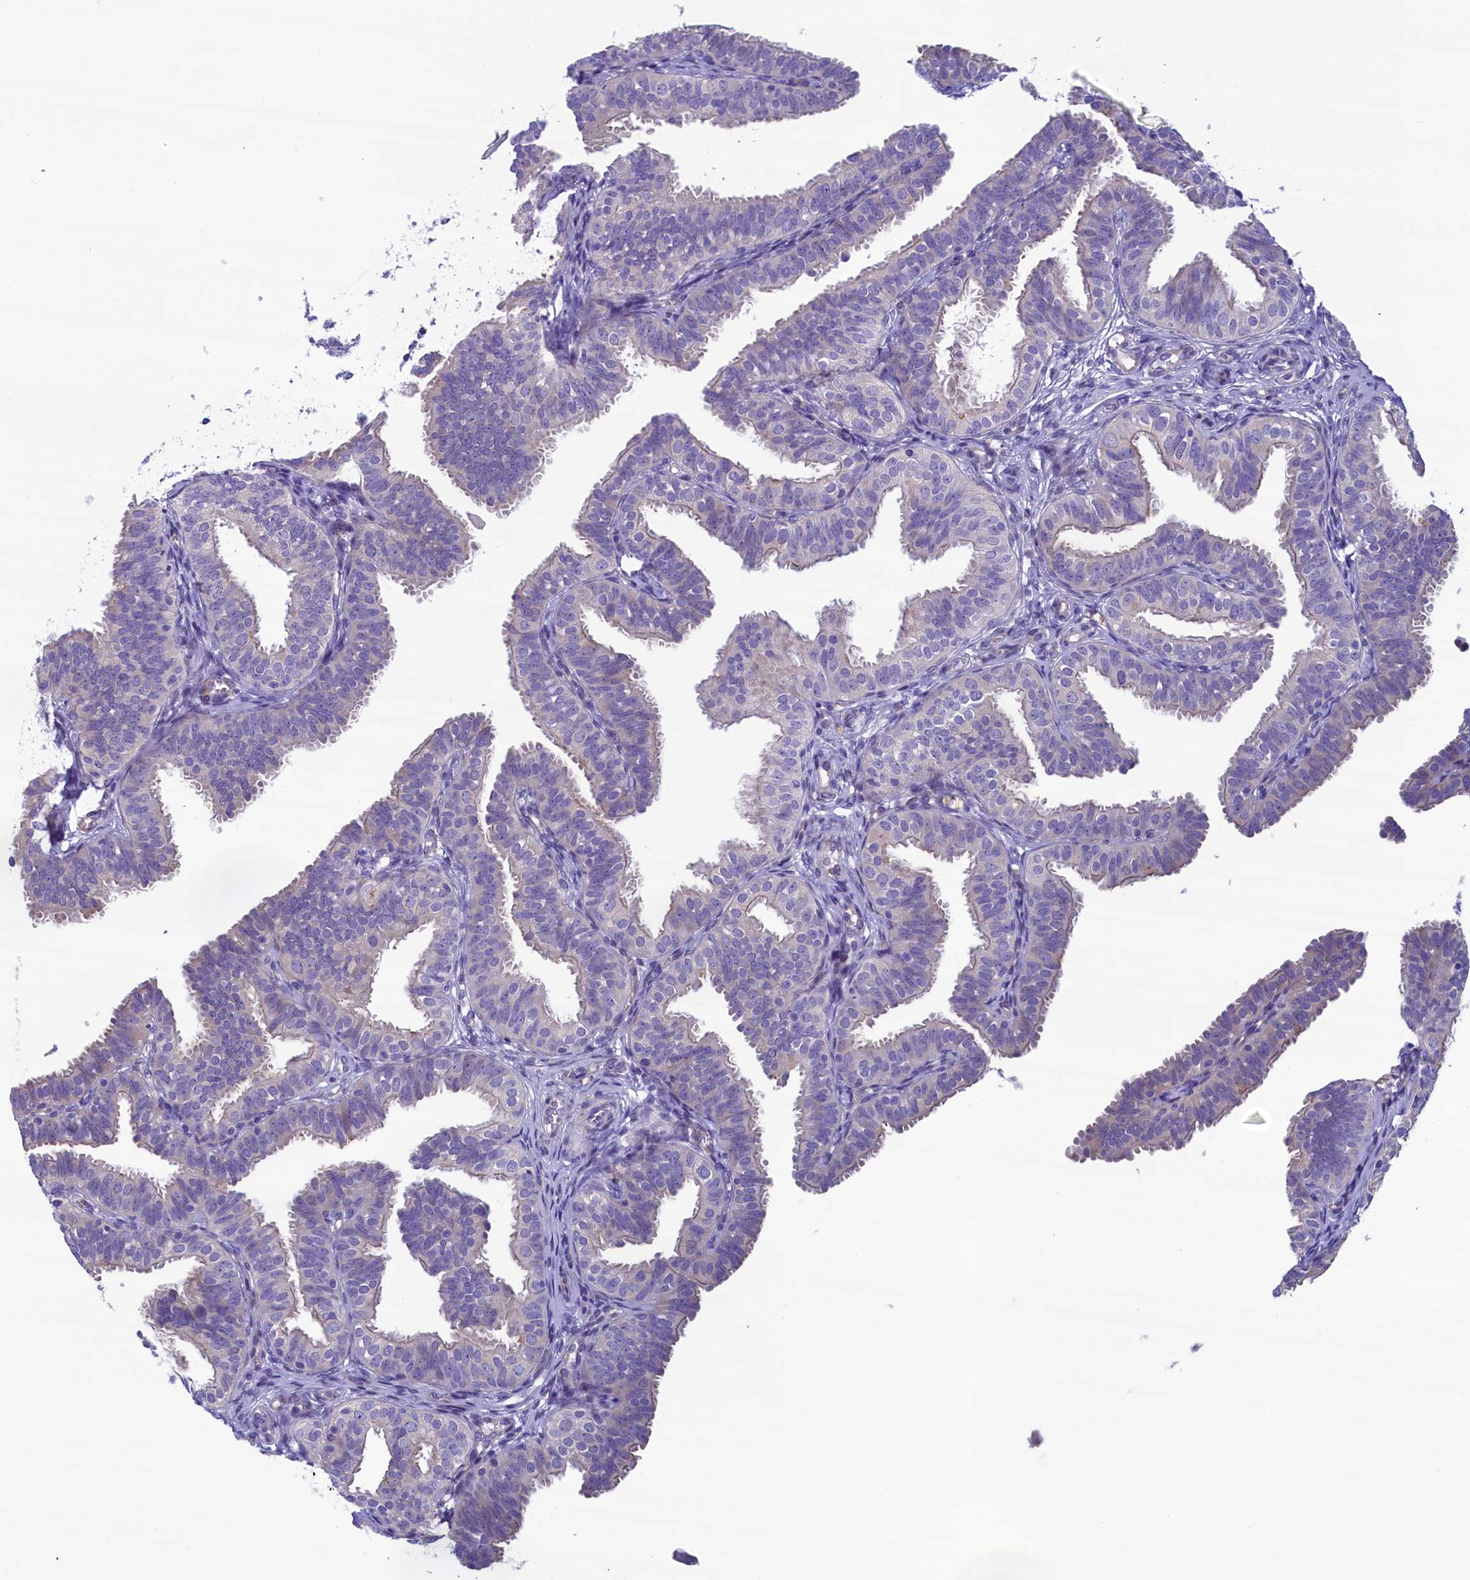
{"staining": {"intensity": "negative", "quantity": "none", "location": "none"}, "tissue": "fallopian tube", "cell_type": "Glandular cells", "image_type": "normal", "snomed": [{"axis": "morphology", "description": "Normal tissue, NOS"}, {"axis": "topography", "description": "Fallopian tube"}], "caption": "This is an IHC photomicrograph of normal human fallopian tube. There is no expression in glandular cells.", "gene": "KRBOX5", "patient": {"sex": "female", "age": 35}}